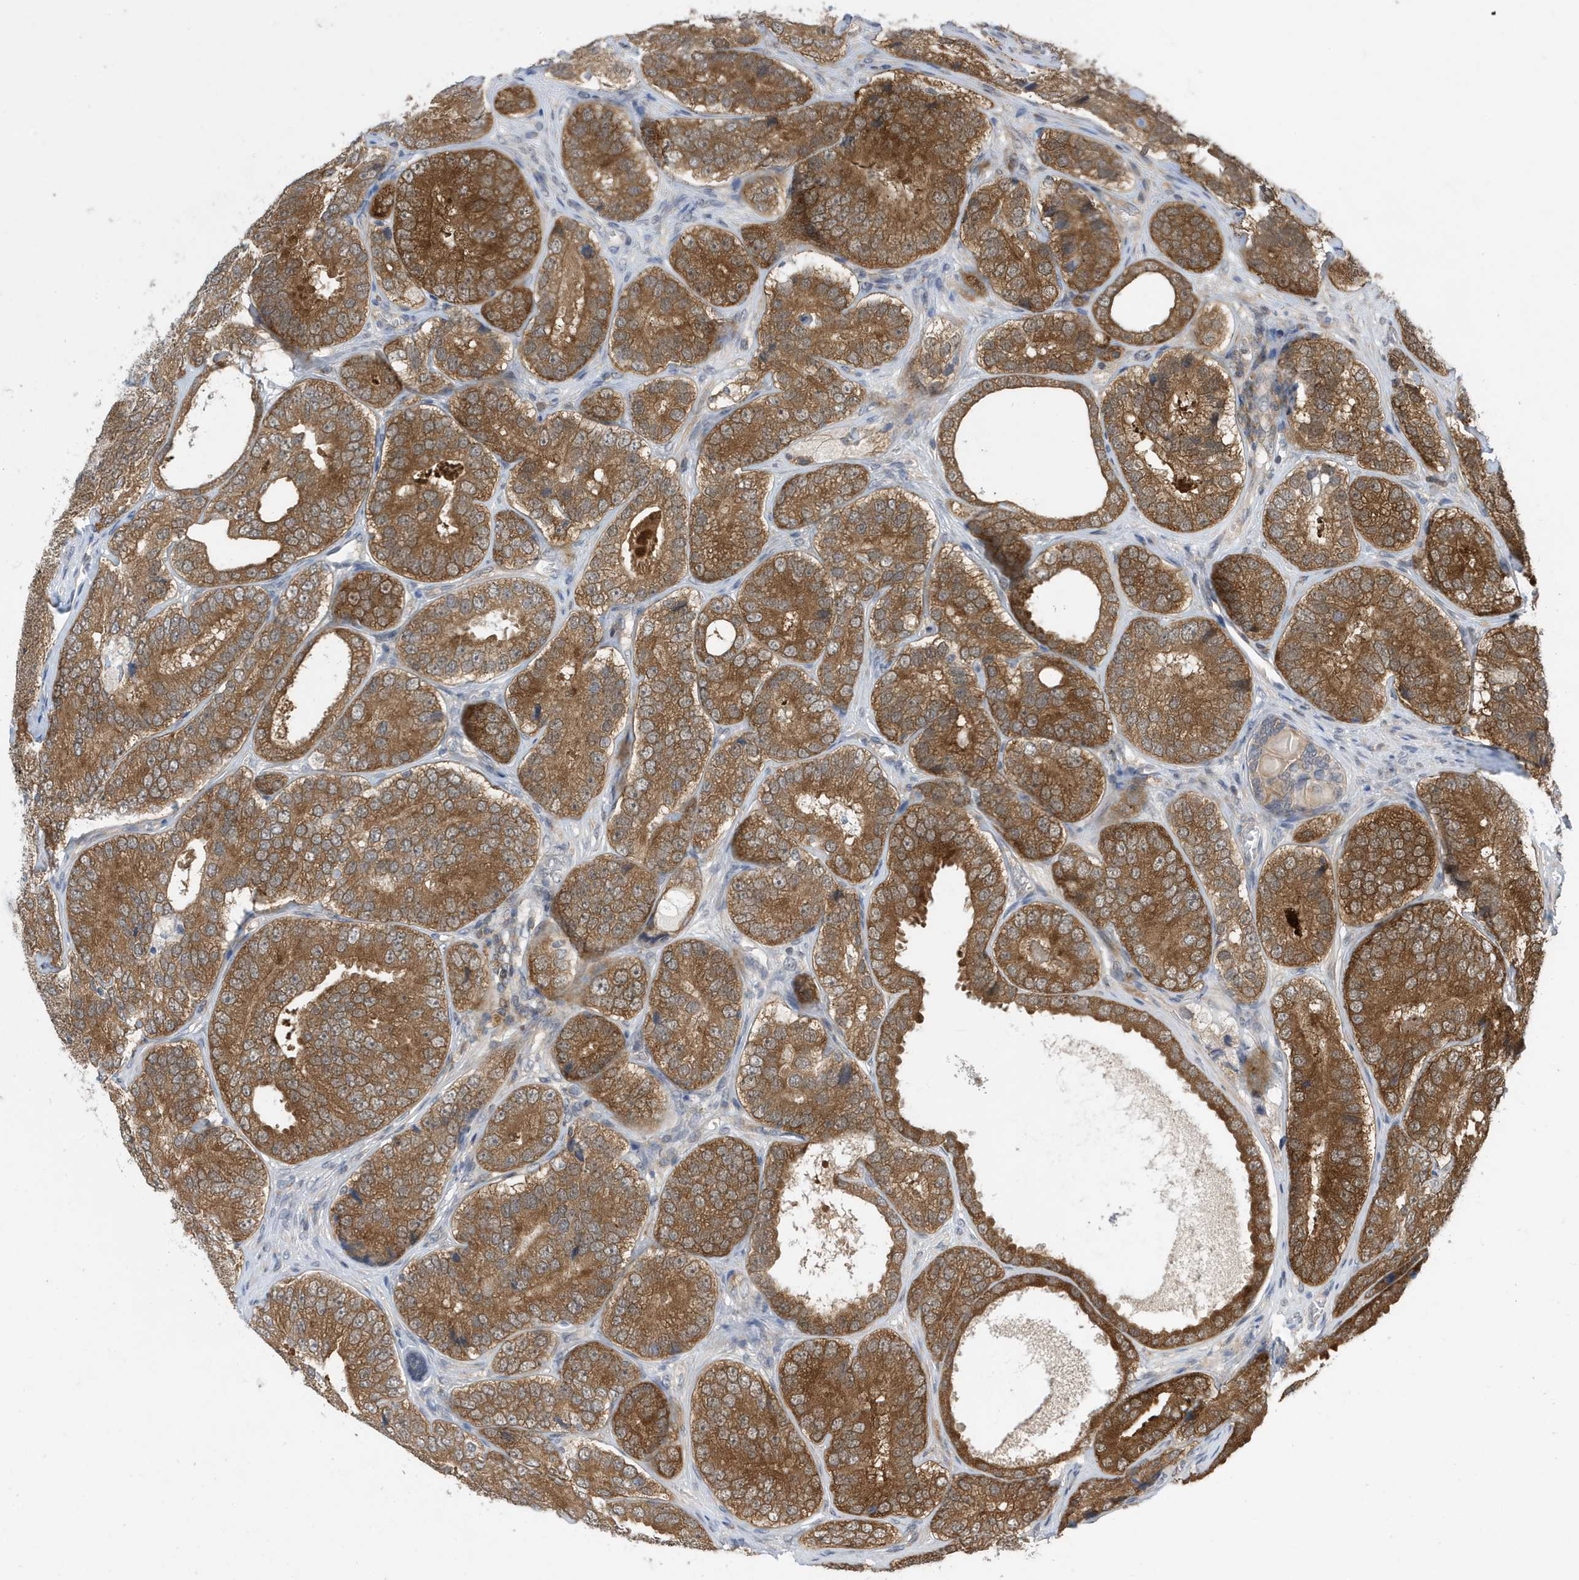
{"staining": {"intensity": "moderate", "quantity": ">75%", "location": "cytoplasmic/membranous"}, "tissue": "prostate cancer", "cell_type": "Tumor cells", "image_type": "cancer", "snomed": [{"axis": "morphology", "description": "Adenocarcinoma, High grade"}, {"axis": "topography", "description": "Prostate"}], "caption": "IHC histopathology image of neoplastic tissue: prostate cancer stained using immunohistochemistry (IHC) reveals medium levels of moderate protein expression localized specifically in the cytoplasmic/membranous of tumor cells, appearing as a cytoplasmic/membranous brown color.", "gene": "UBQLN1", "patient": {"sex": "male", "age": 56}}